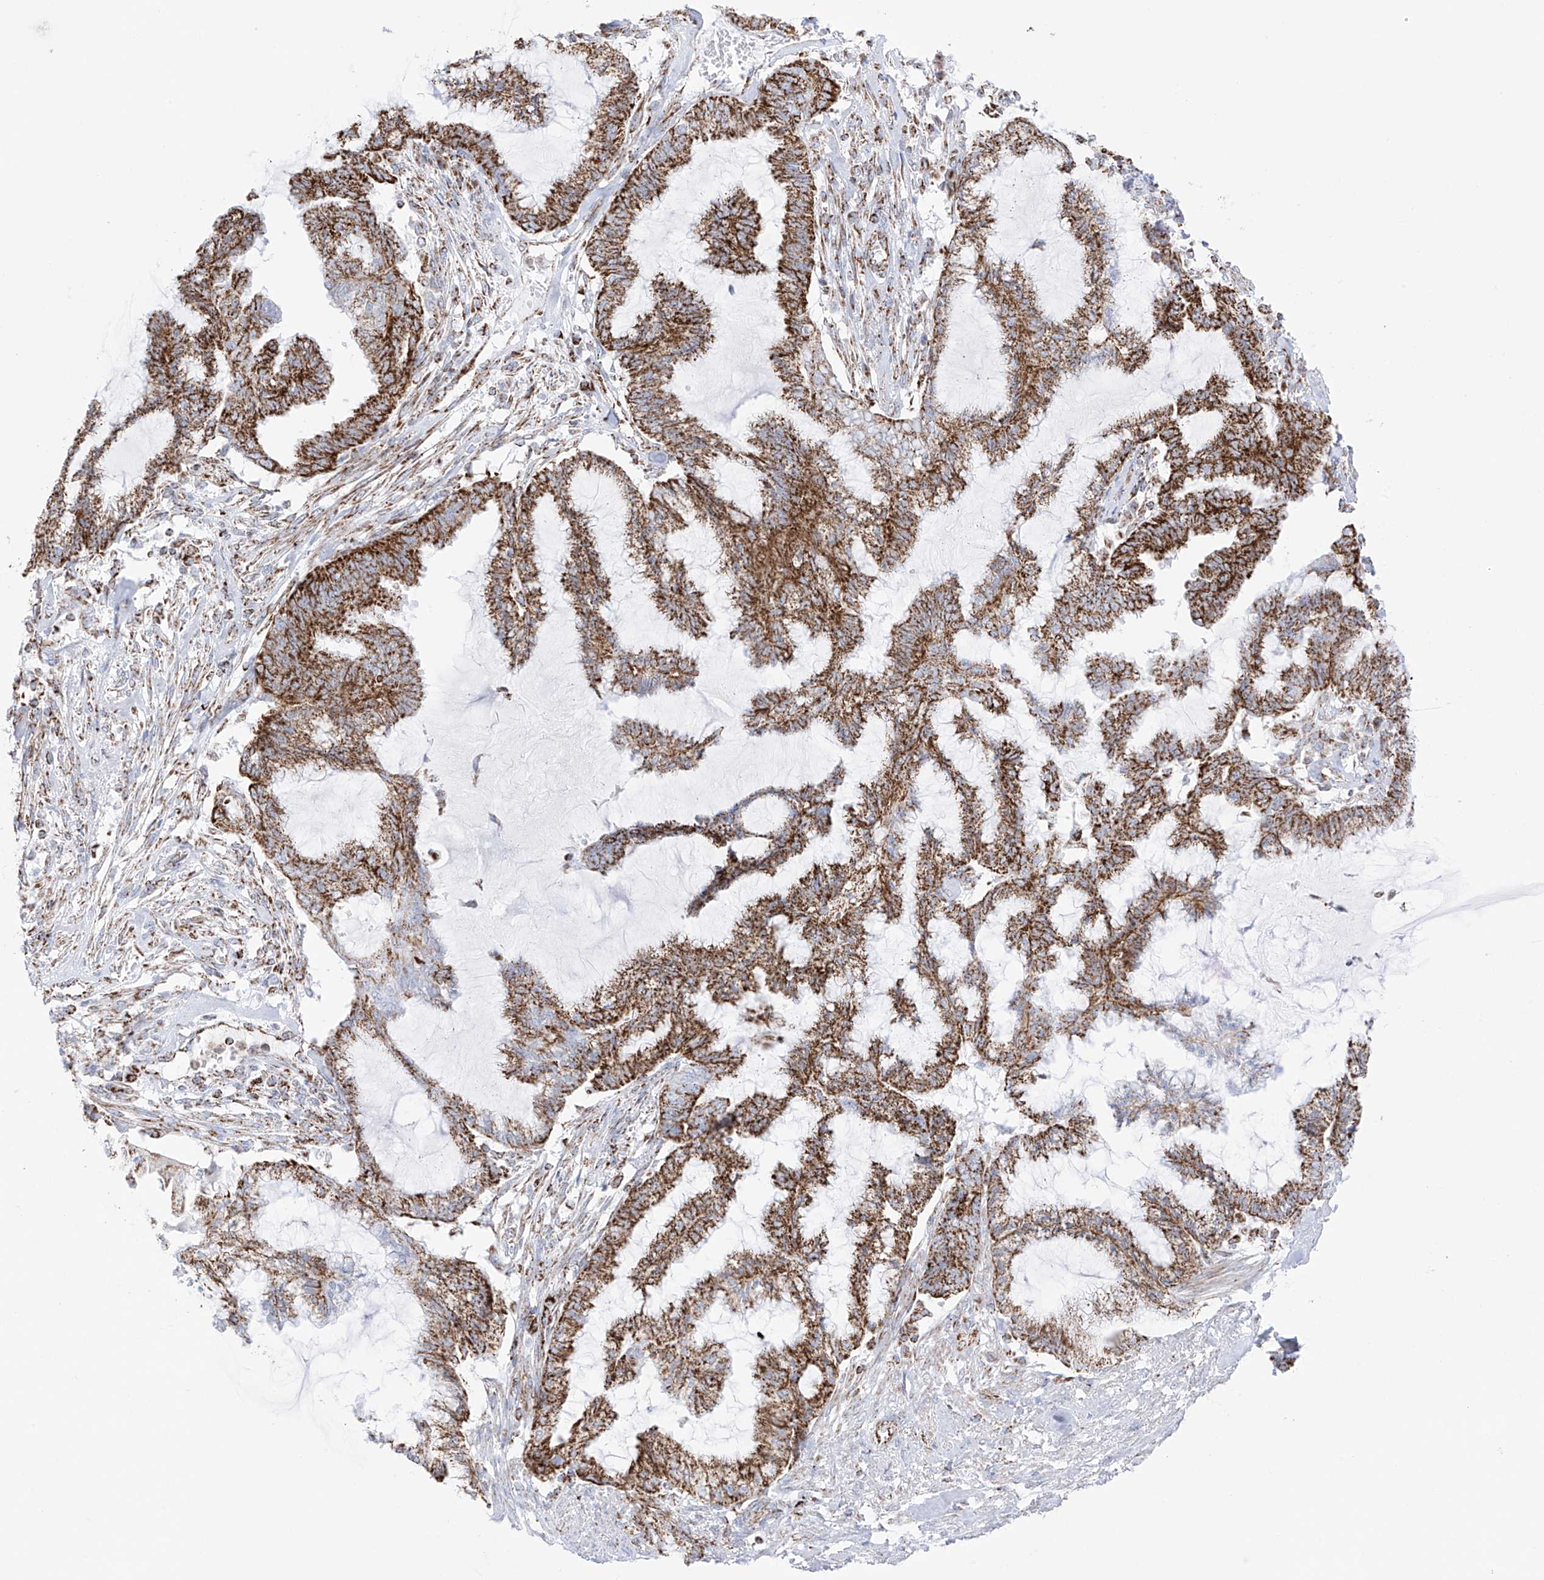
{"staining": {"intensity": "moderate", "quantity": ">75%", "location": "cytoplasmic/membranous"}, "tissue": "endometrial cancer", "cell_type": "Tumor cells", "image_type": "cancer", "snomed": [{"axis": "morphology", "description": "Adenocarcinoma, NOS"}, {"axis": "topography", "description": "Endometrium"}], "caption": "Immunohistochemical staining of endometrial cancer (adenocarcinoma) shows moderate cytoplasmic/membranous protein expression in approximately >75% of tumor cells.", "gene": "XKR3", "patient": {"sex": "female", "age": 86}}